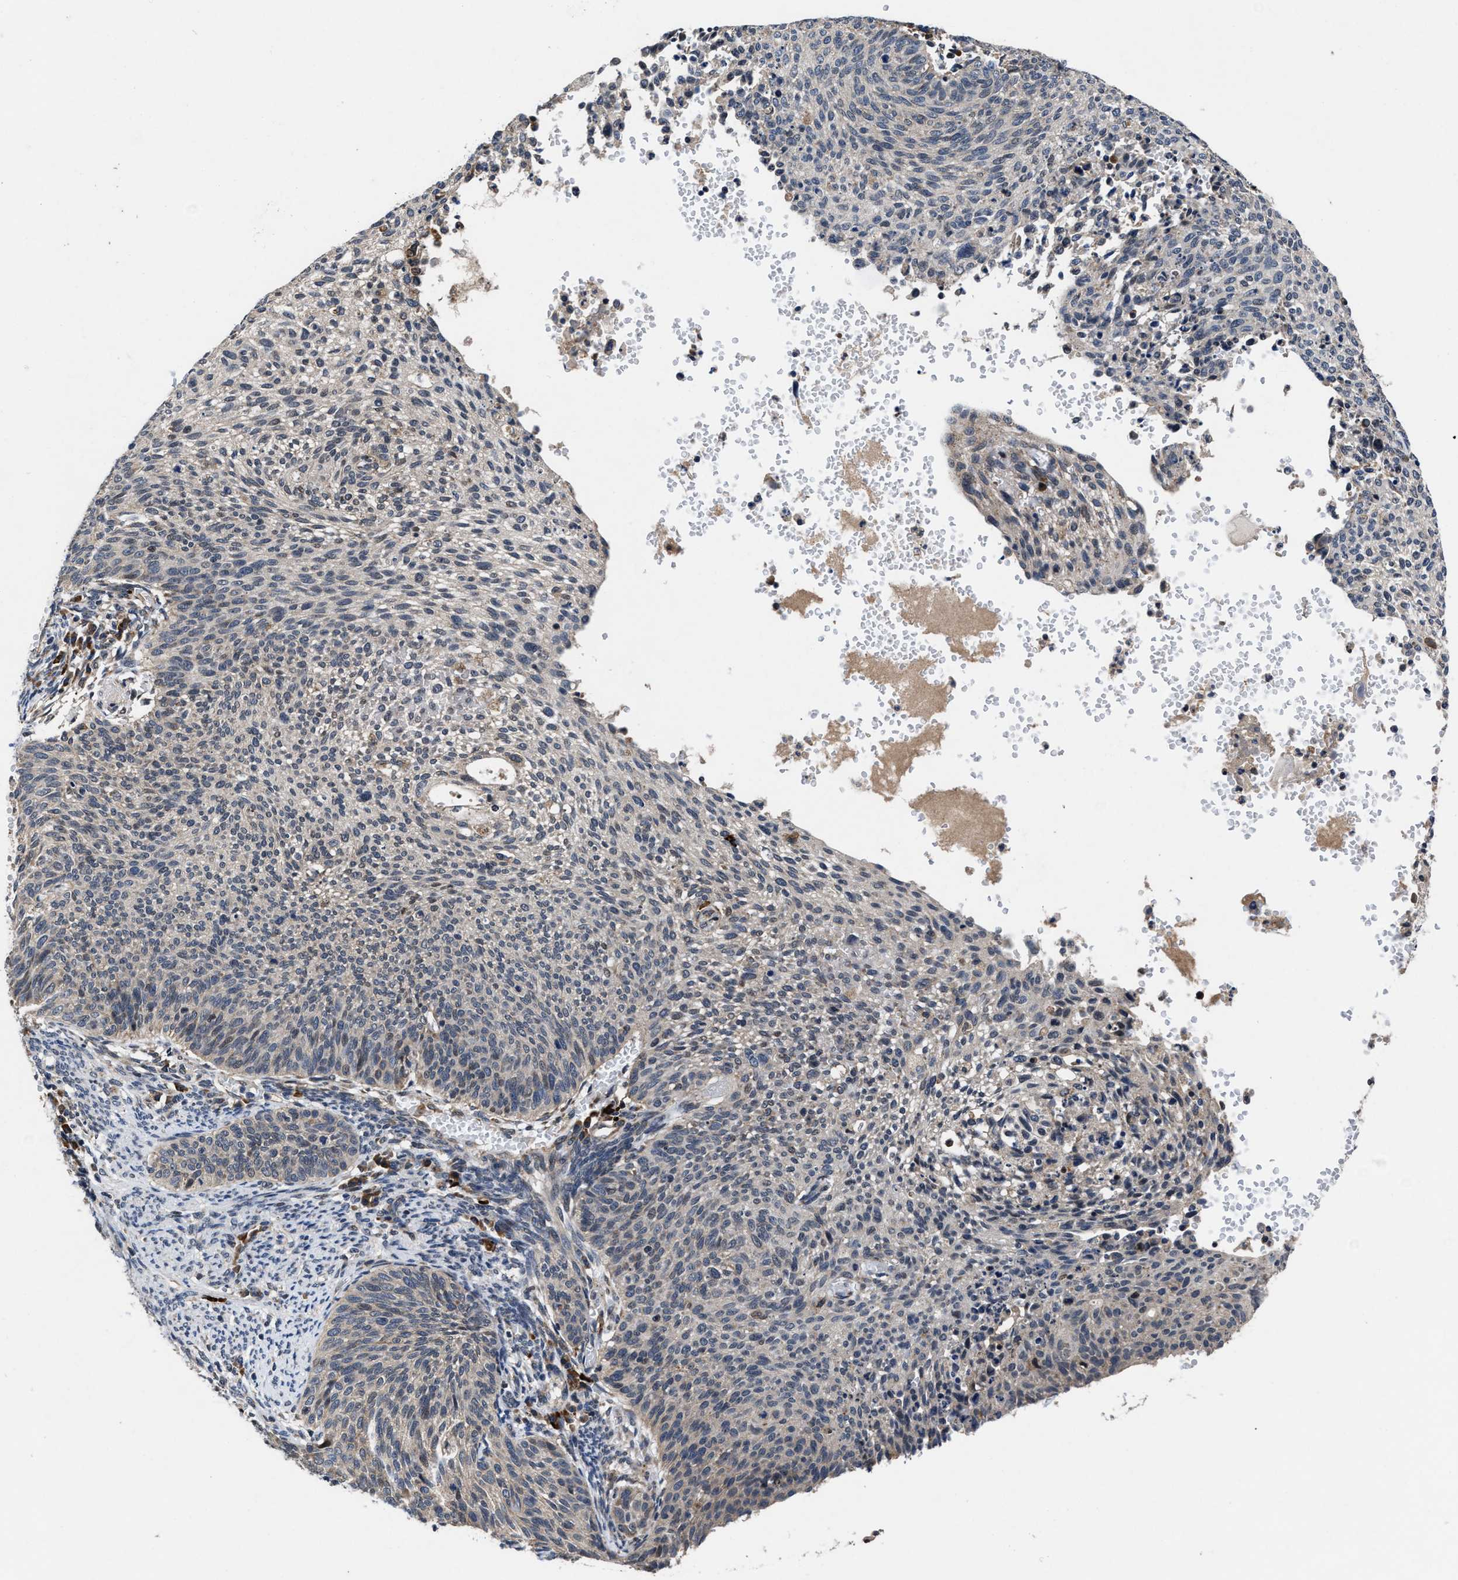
{"staining": {"intensity": "negative", "quantity": "none", "location": "none"}, "tissue": "cervical cancer", "cell_type": "Tumor cells", "image_type": "cancer", "snomed": [{"axis": "morphology", "description": "Squamous cell carcinoma, NOS"}, {"axis": "topography", "description": "Cervix"}], "caption": "Protein analysis of squamous cell carcinoma (cervical) demonstrates no significant positivity in tumor cells.", "gene": "TMEM53", "patient": {"sex": "female", "age": 70}}